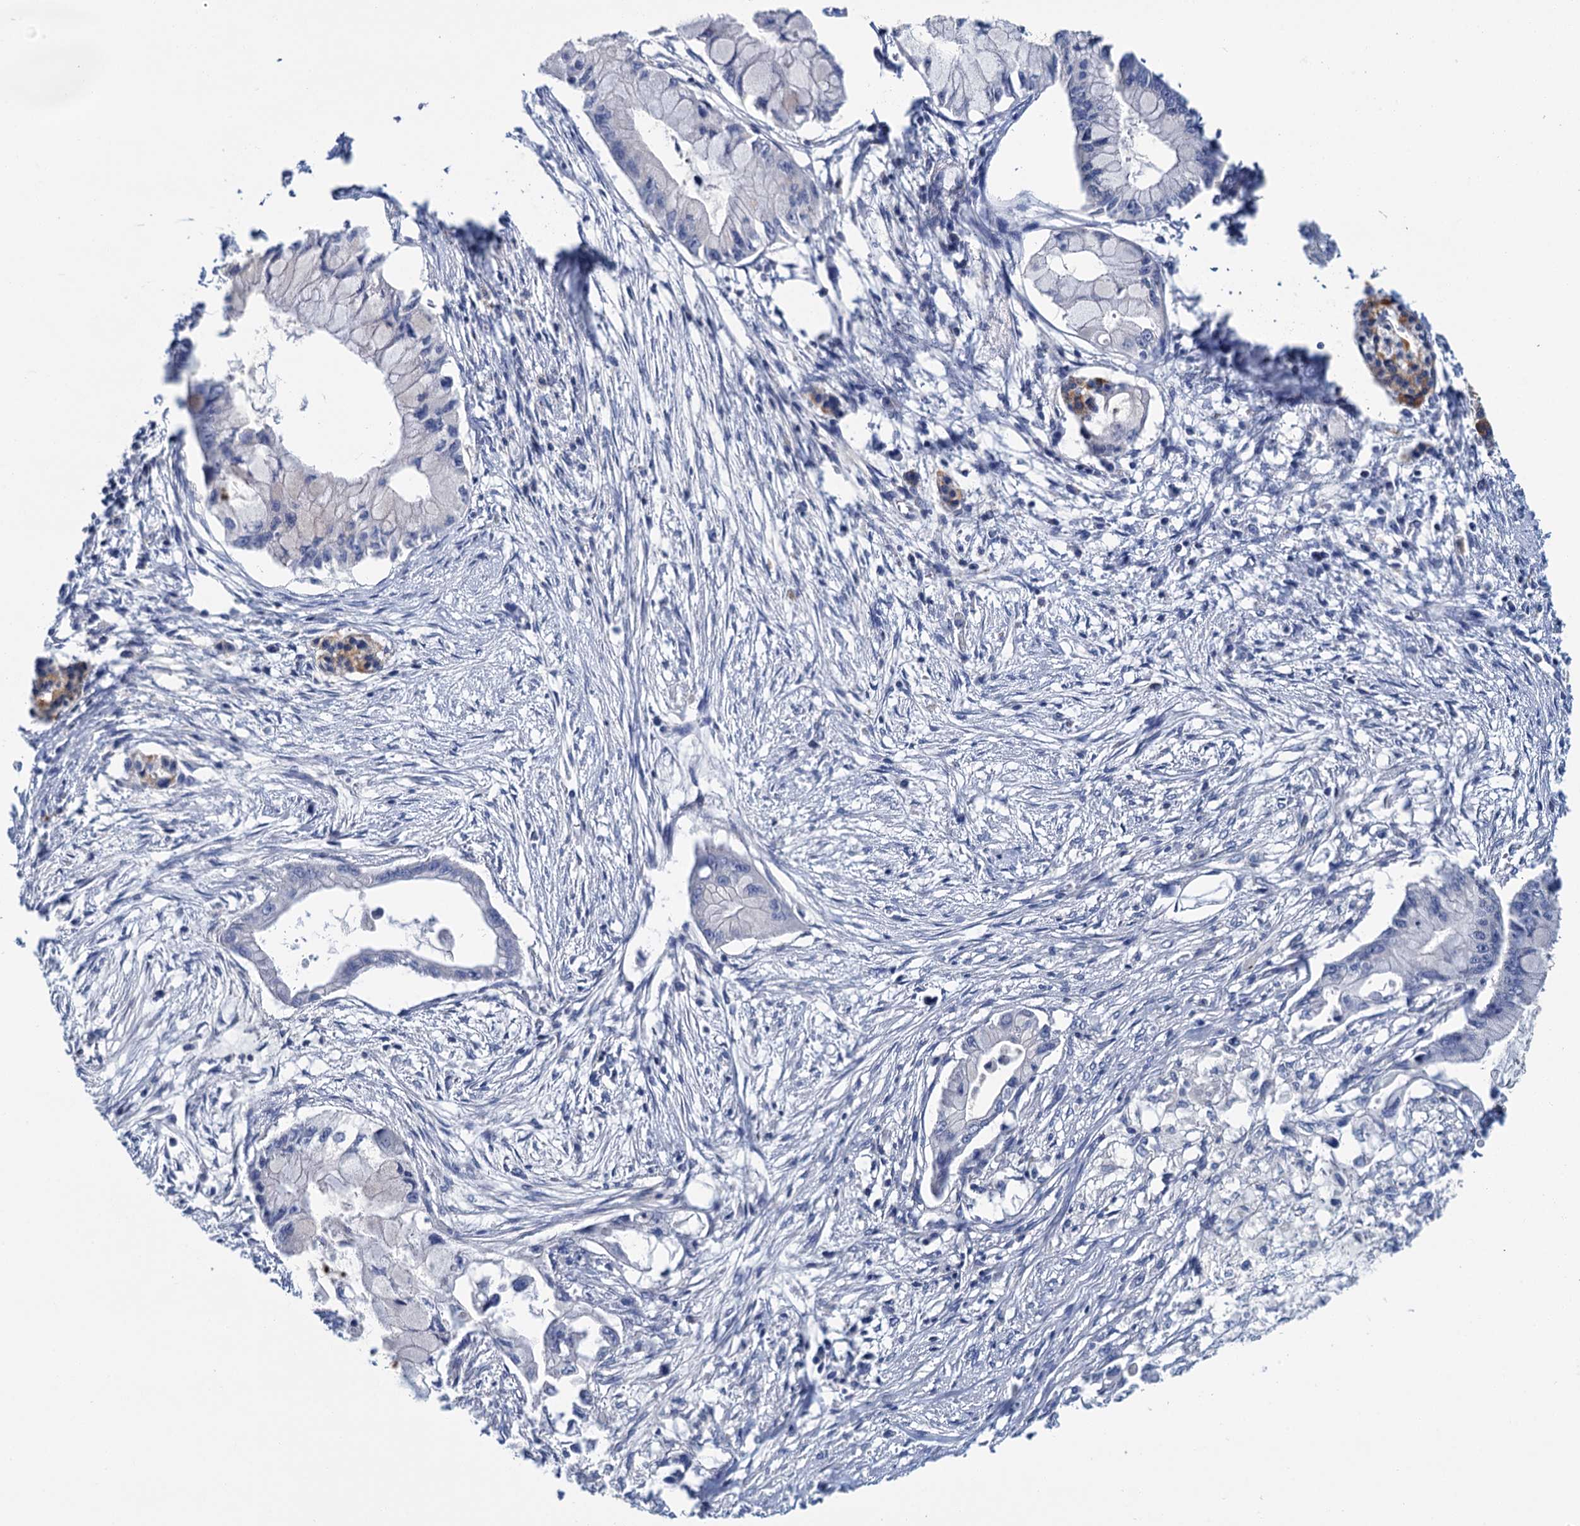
{"staining": {"intensity": "negative", "quantity": "none", "location": "none"}, "tissue": "pancreatic cancer", "cell_type": "Tumor cells", "image_type": "cancer", "snomed": [{"axis": "morphology", "description": "Adenocarcinoma, NOS"}, {"axis": "topography", "description": "Pancreas"}], "caption": "Protein analysis of pancreatic cancer displays no significant expression in tumor cells.", "gene": "FGFR2", "patient": {"sex": "male", "age": 48}}